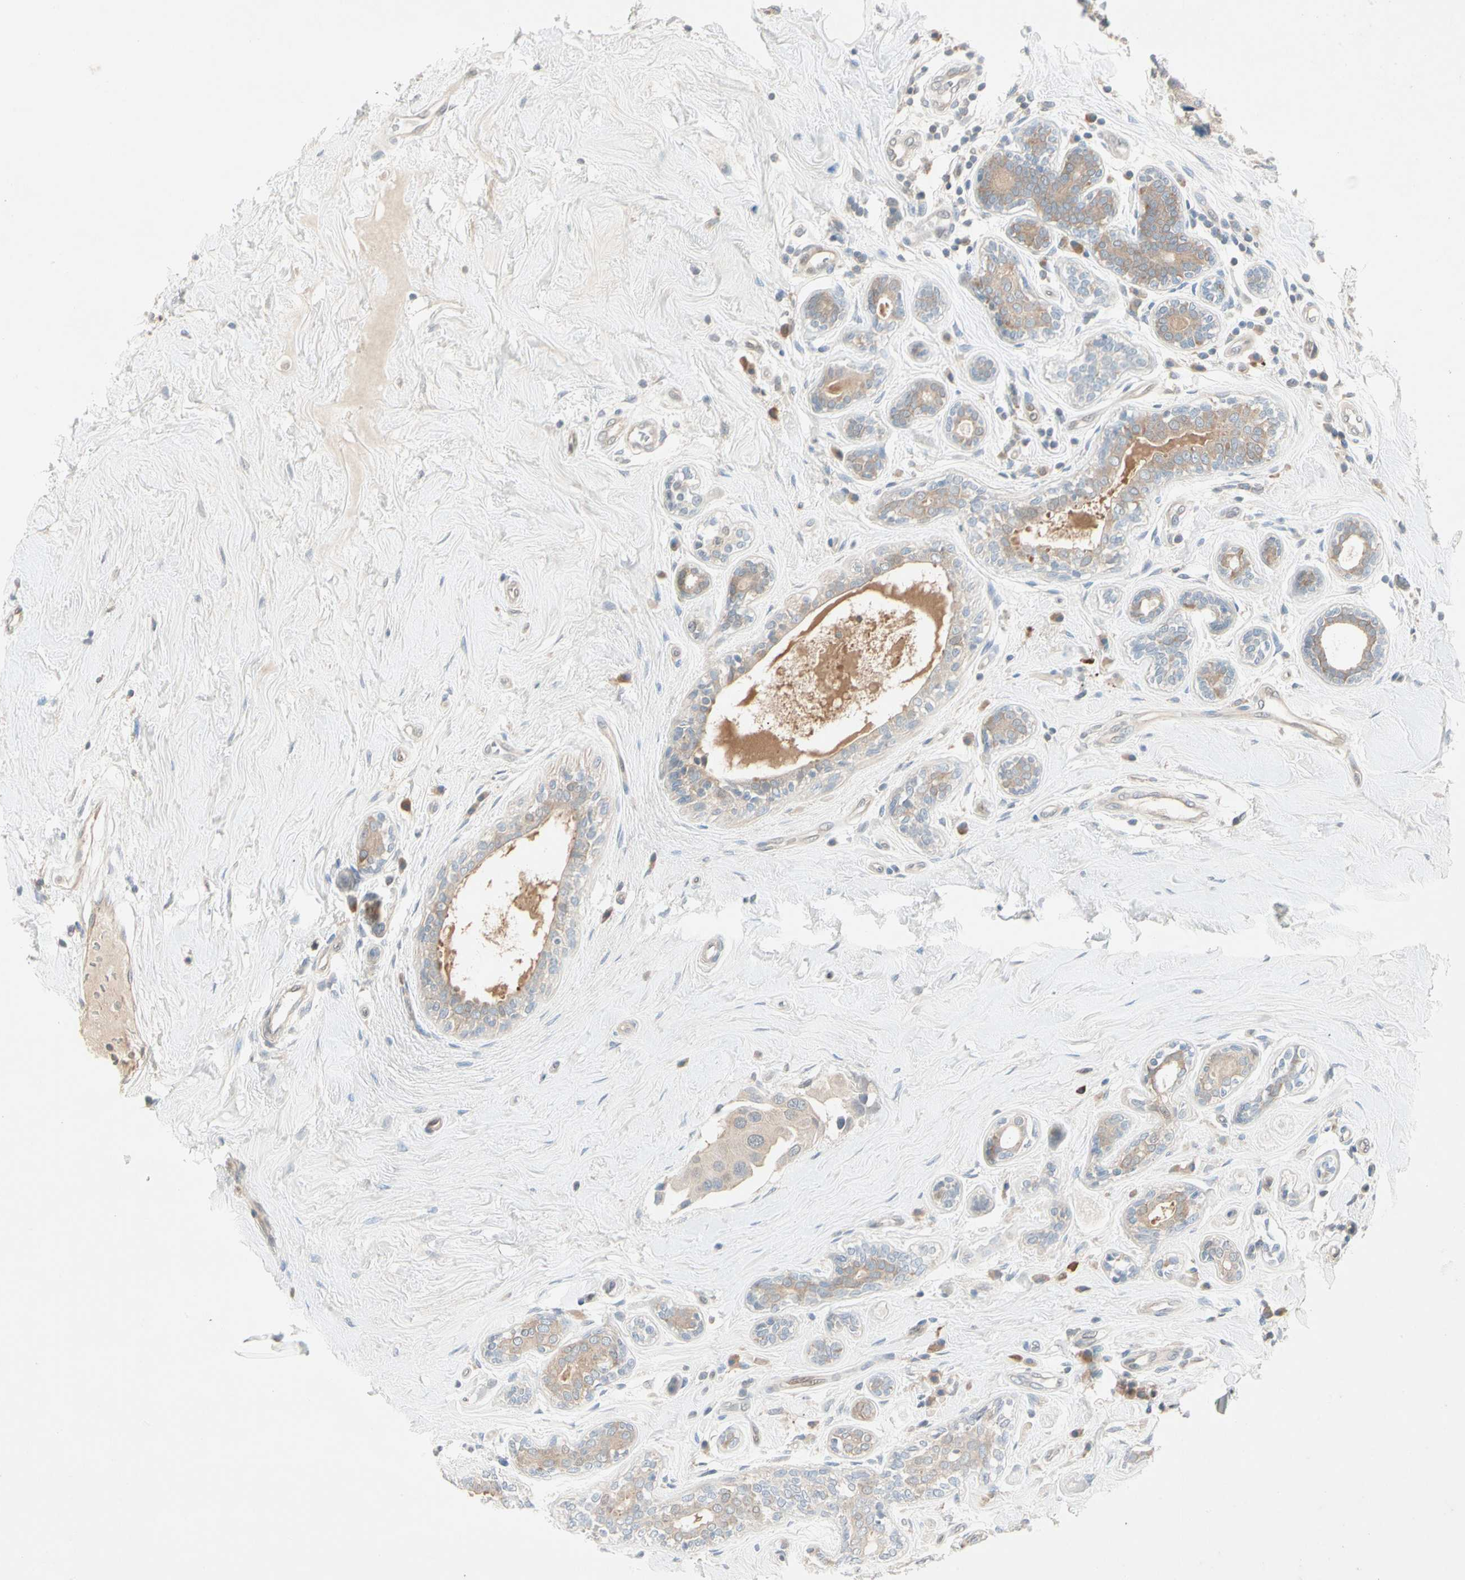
{"staining": {"intensity": "weak", "quantity": ">75%", "location": "cytoplasmic/membranous"}, "tissue": "breast cancer", "cell_type": "Tumor cells", "image_type": "cancer", "snomed": [{"axis": "morphology", "description": "Normal tissue, NOS"}, {"axis": "morphology", "description": "Duct carcinoma"}, {"axis": "topography", "description": "Breast"}], "caption": "Brown immunohistochemical staining in human breast cancer (intraductal carcinoma) reveals weak cytoplasmic/membranous staining in about >75% of tumor cells.", "gene": "IL1R1", "patient": {"sex": "female", "age": 39}}